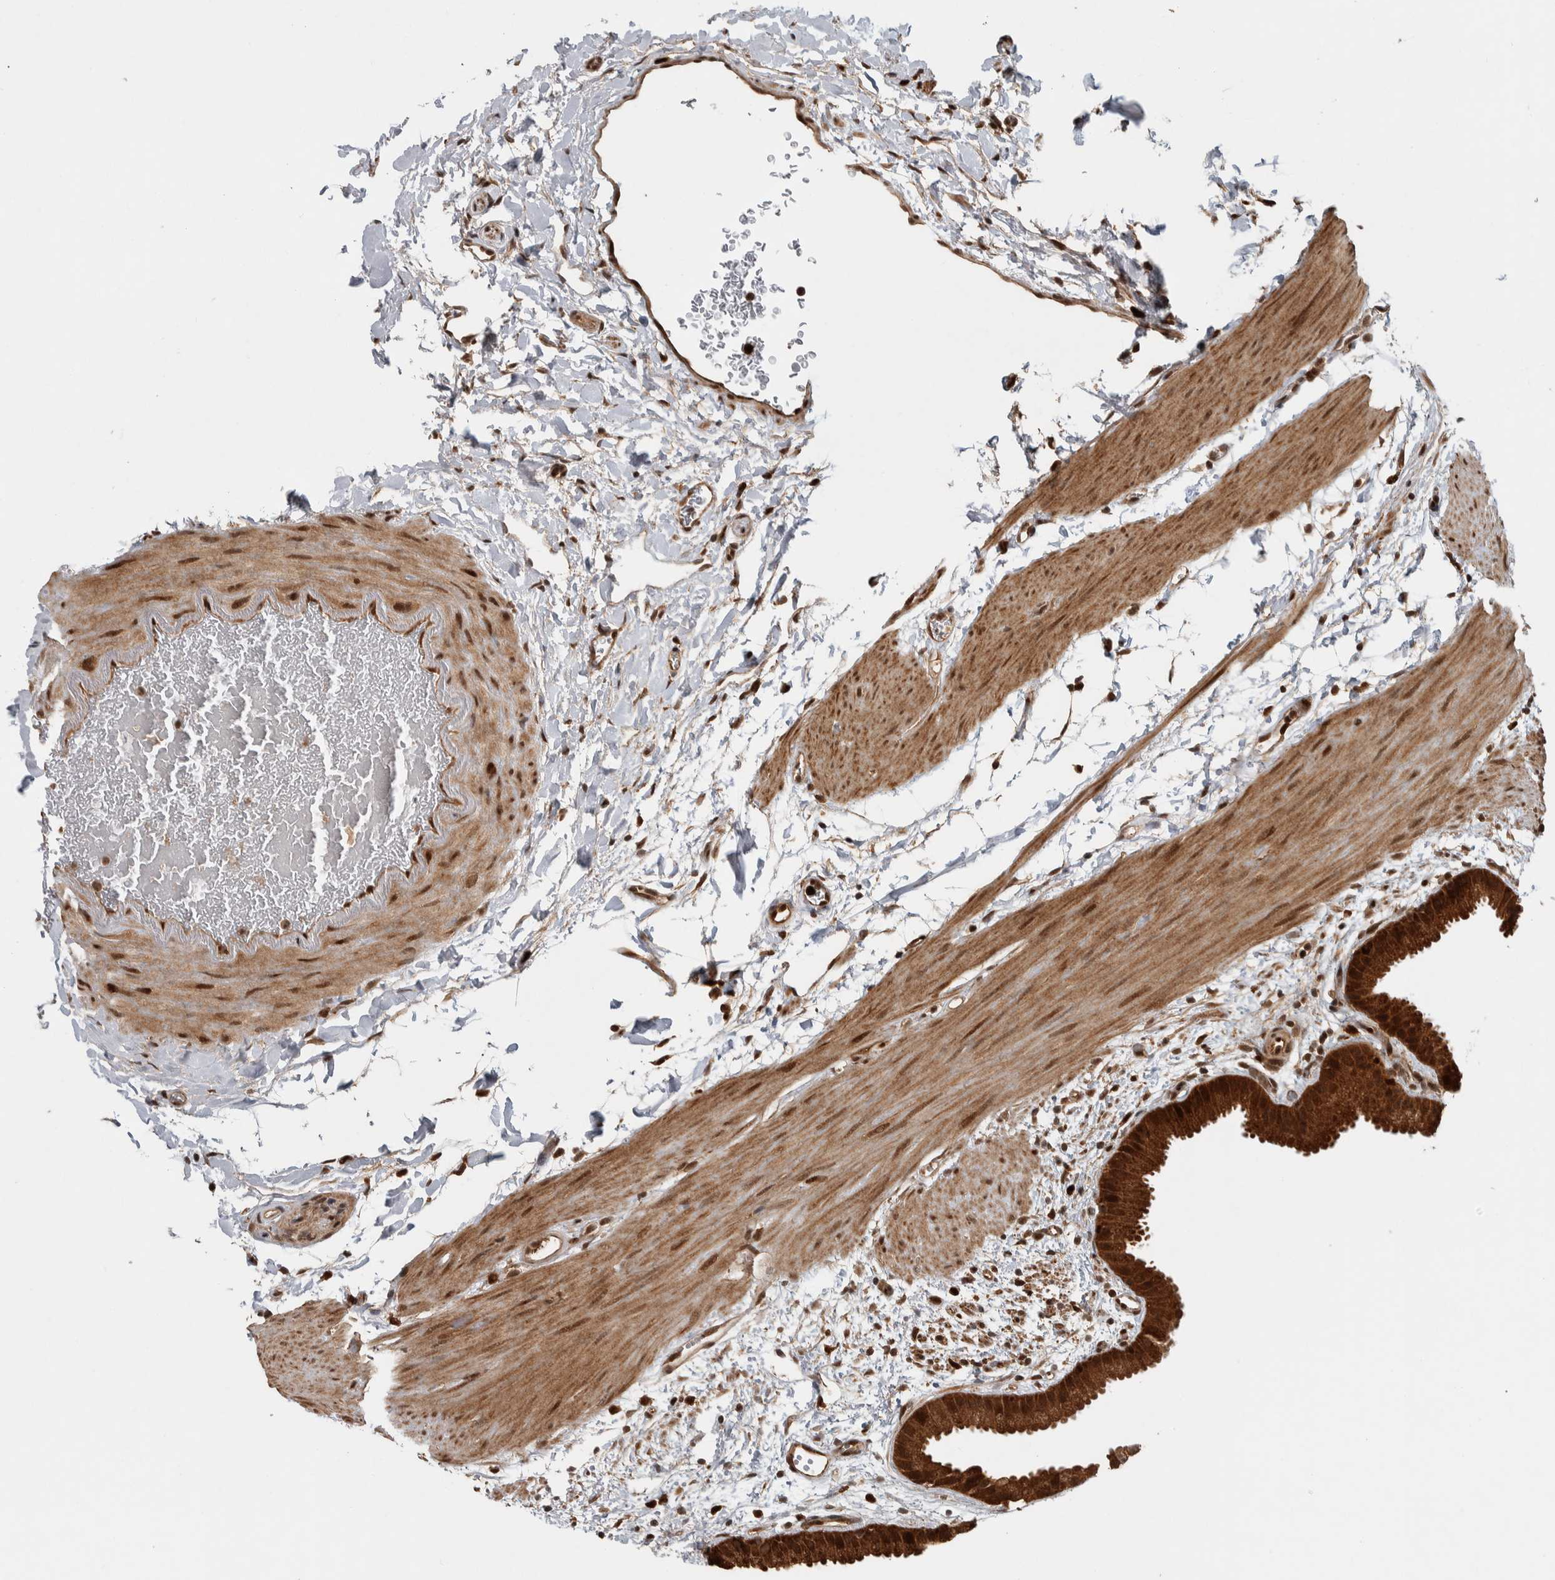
{"staining": {"intensity": "strong", "quantity": ">75%", "location": "cytoplasmic/membranous,nuclear"}, "tissue": "gallbladder", "cell_type": "Glandular cells", "image_type": "normal", "snomed": [{"axis": "morphology", "description": "Normal tissue, NOS"}, {"axis": "topography", "description": "Gallbladder"}], "caption": "Unremarkable gallbladder demonstrates strong cytoplasmic/membranous,nuclear staining in approximately >75% of glandular cells The staining is performed using DAB brown chromogen to label protein expression. The nuclei are counter-stained blue using hematoxylin..", "gene": "RPS6KA4", "patient": {"sex": "female", "age": 64}}